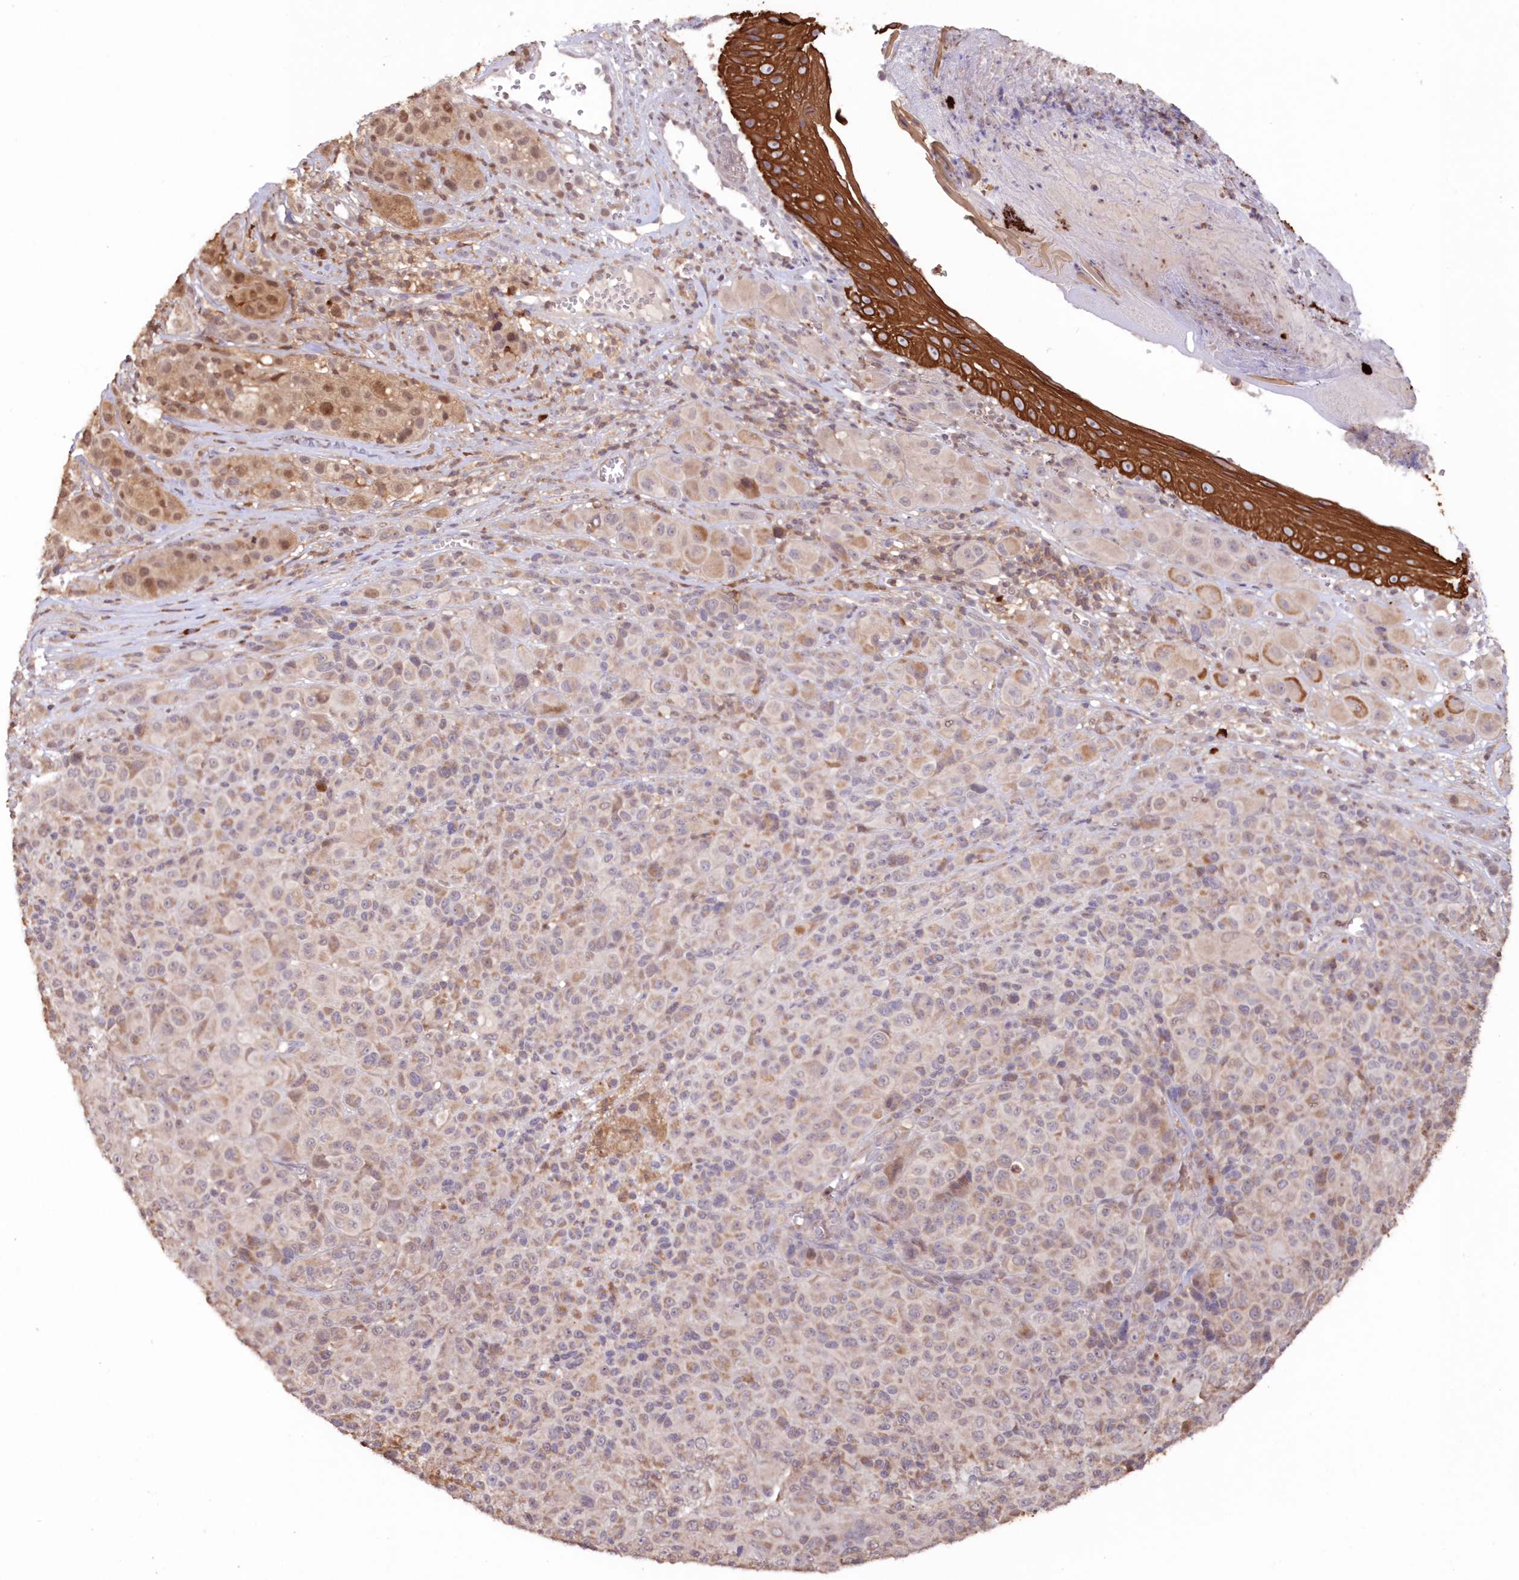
{"staining": {"intensity": "moderate", "quantity": "25%-75%", "location": "cytoplasmic/membranous,nuclear"}, "tissue": "melanoma", "cell_type": "Tumor cells", "image_type": "cancer", "snomed": [{"axis": "morphology", "description": "Malignant melanoma, NOS"}, {"axis": "topography", "description": "Skin of trunk"}], "caption": "Malignant melanoma tissue demonstrates moderate cytoplasmic/membranous and nuclear positivity in approximately 25%-75% of tumor cells, visualized by immunohistochemistry. The staining was performed using DAB to visualize the protein expression in brown, while the nuclei were stained in blue with hematoxylin (Magnification: 20x).", "gene": "SNED1", "patient": {"sex": "male", "age": 71}}